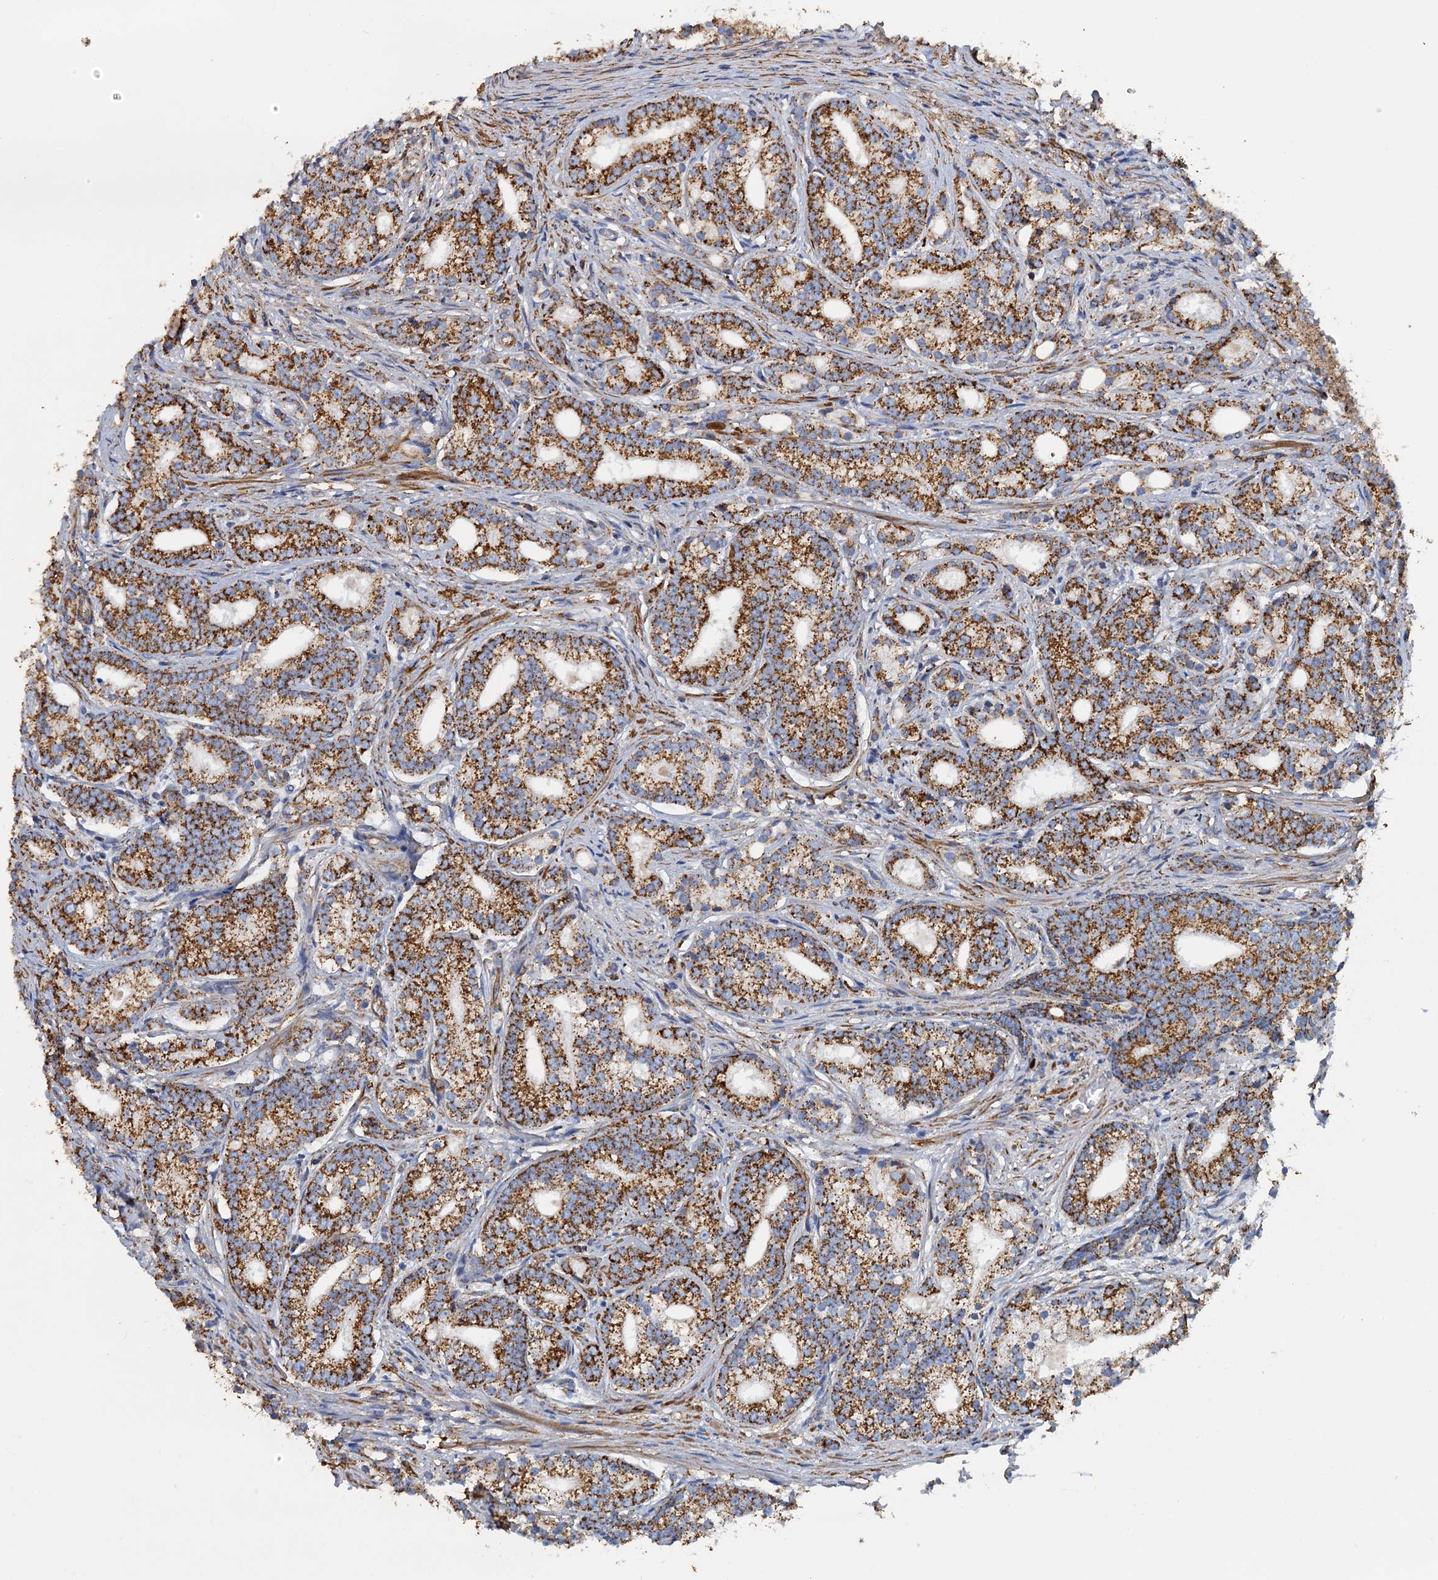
{"staining": {"intensity": "moderate", "quantity": ">75%", "location": "cytoplasmic/membranous"}, "tissue": "prostate cancer", "cell_type": "Tumor cells", "image_type": "cancer", "snomed": [{"axis": "morphology", "description": "Adenocarcinoma, Low grade"}, {"axis": "topography", "description": "Prostate"}], "caption": "The photomicrograph shows immunohistochemical staining of prostate low-grade adenocarcinoma. There is moderate cytoplasmic/membranous staining is seen in about >75% of tumor cells.", "gene": "GCSH", "patient": {"sex": "male", "age": 71}}